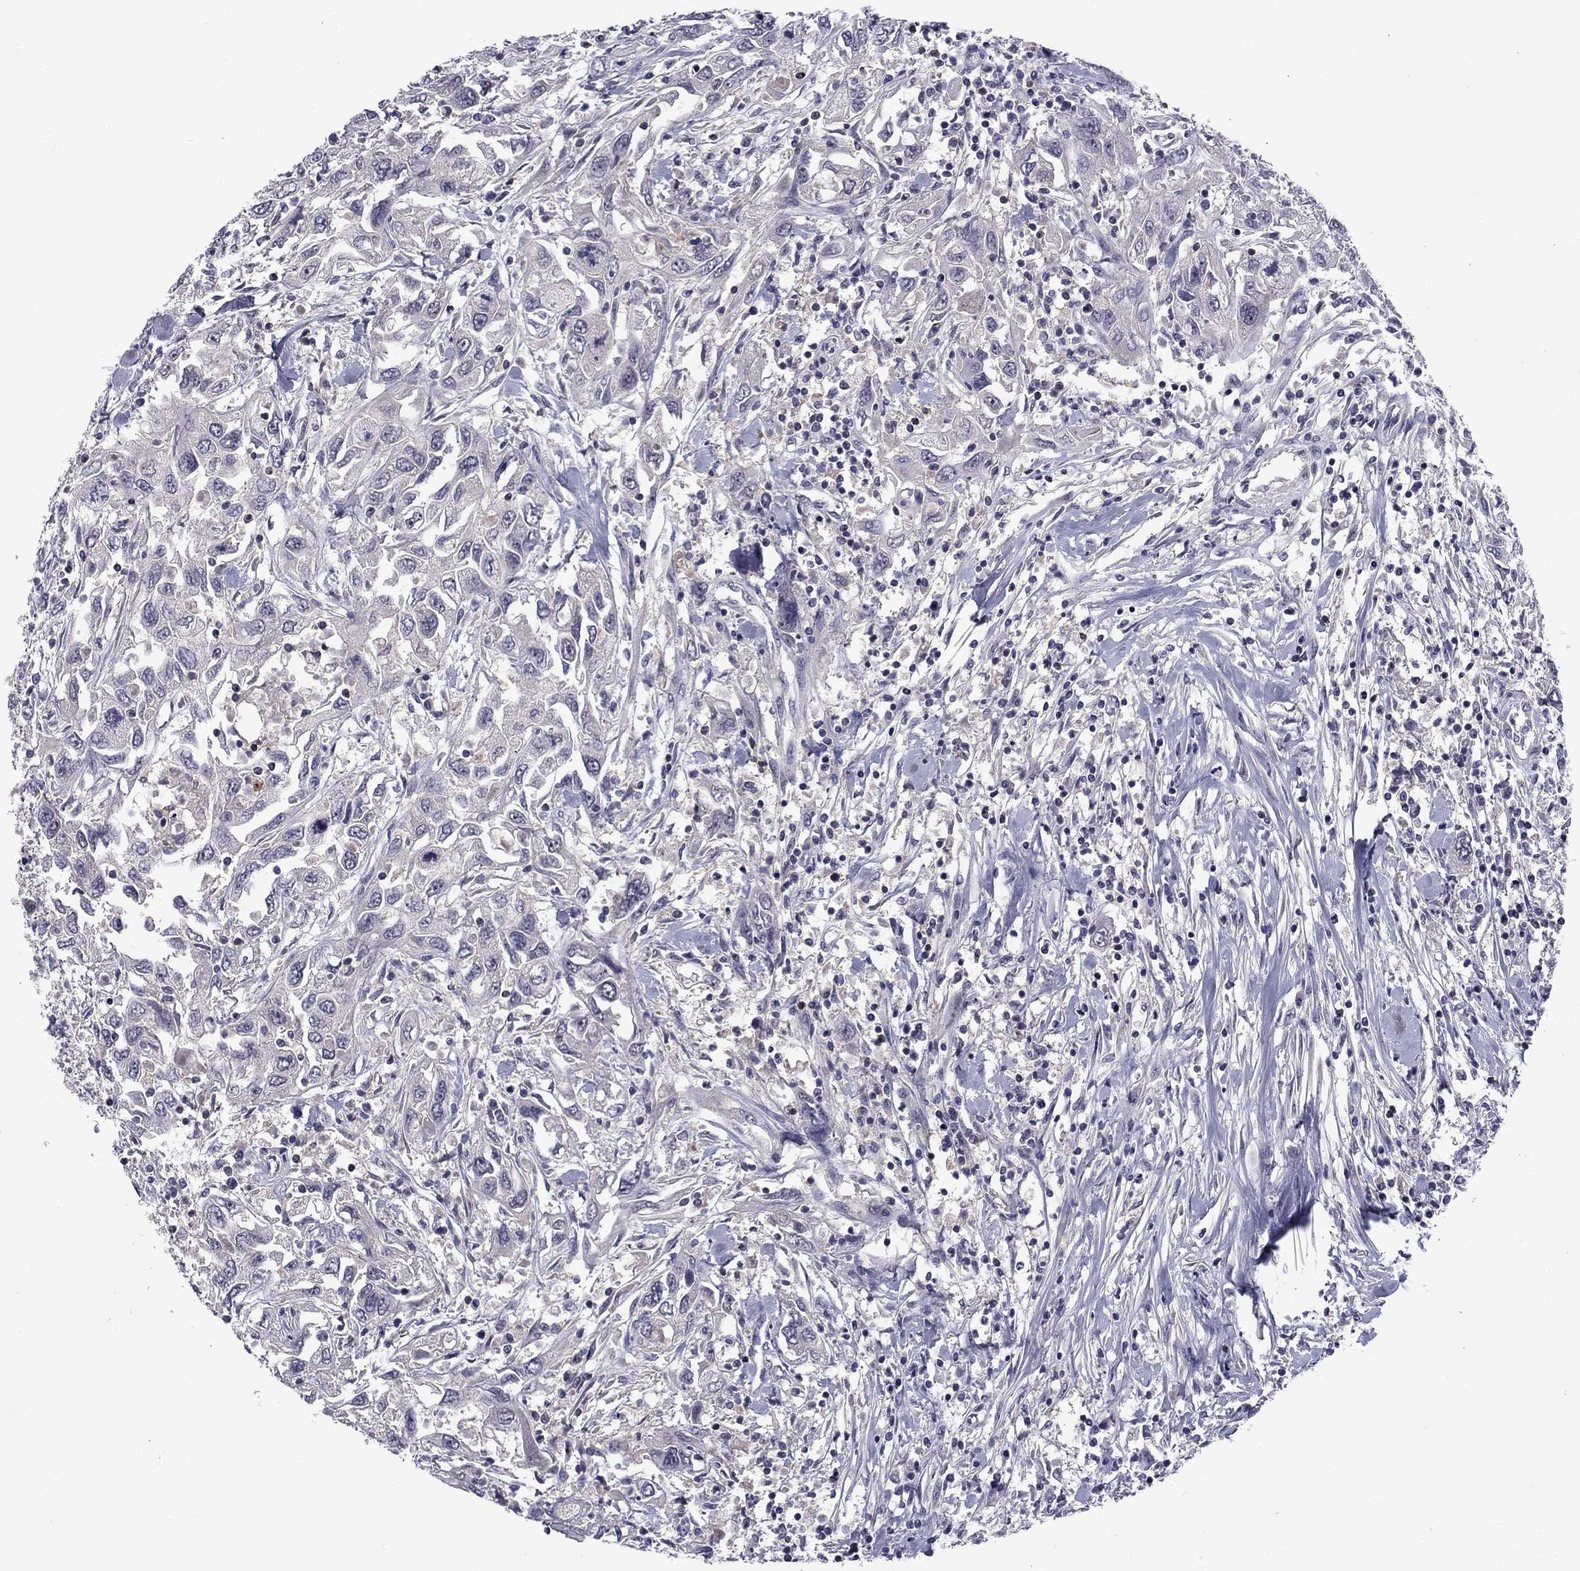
{"staining": {"intensity": "negative", "quantity": "none", "location": "none"}, "tissue": "urothelial cancer", "cell_type": "Tumor cells", "image_type": "cancer", "snomed": [{"axis": "morphology", "description": "Urothelial carcinoma, High grade"}, {"axis": "topography", "description": "Urinary bladder"}], "caption": "Tumor cells show no significant staining in high-grade urothelial carcinoma. Brightfield microscopy of immunohistochemistry stained with DAB (3,3'-diaminobenzidine) (brown) and hematoxylin (blue), captured at high magnification.", "gene": "SNTA1", "patient": {"sex": "male", "age": 76}}